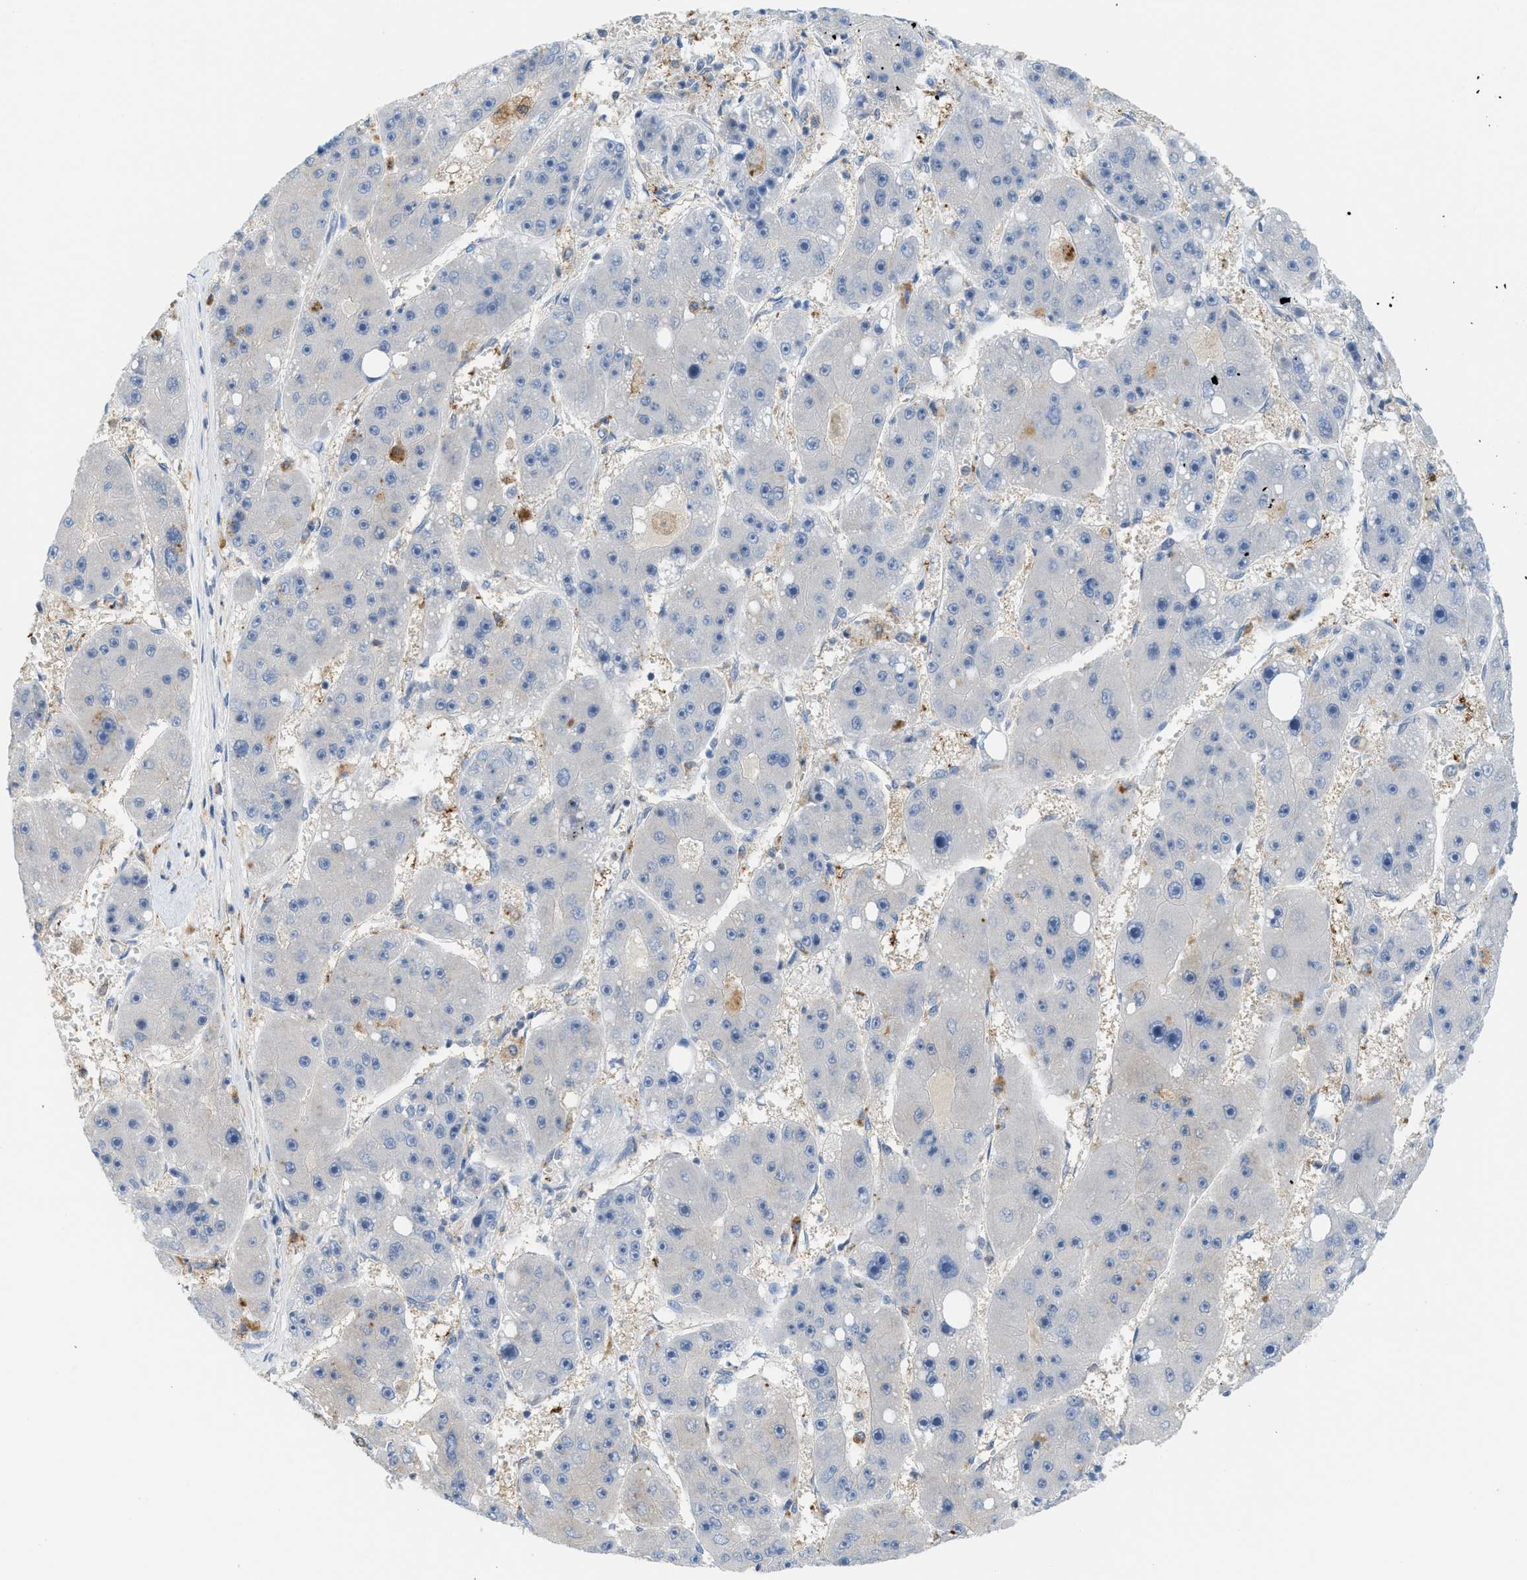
{"staining": {"intensity": "negative", "quantity": "none", "location": "none"}, "tissue": "liver cancer", "cell_type": "Tumor cells", "image_type": "cancer", "snomed": [{"axis": "morphology", "description": "Carcinoma, Hepatocellular, NOS"}, {"axis": "topography", "description": "Liver"}], "caption": "A photomicrograph of human liver cancer (hepatocellular carcinoma) is negative for staining in tumor cells. Brightfield microscopy of IHC stained with DAB (brown) and hematoxylin (blue), captured at high magnification.", "gene": "CSTB", "patient": {"sex": "female", "age": 61}}